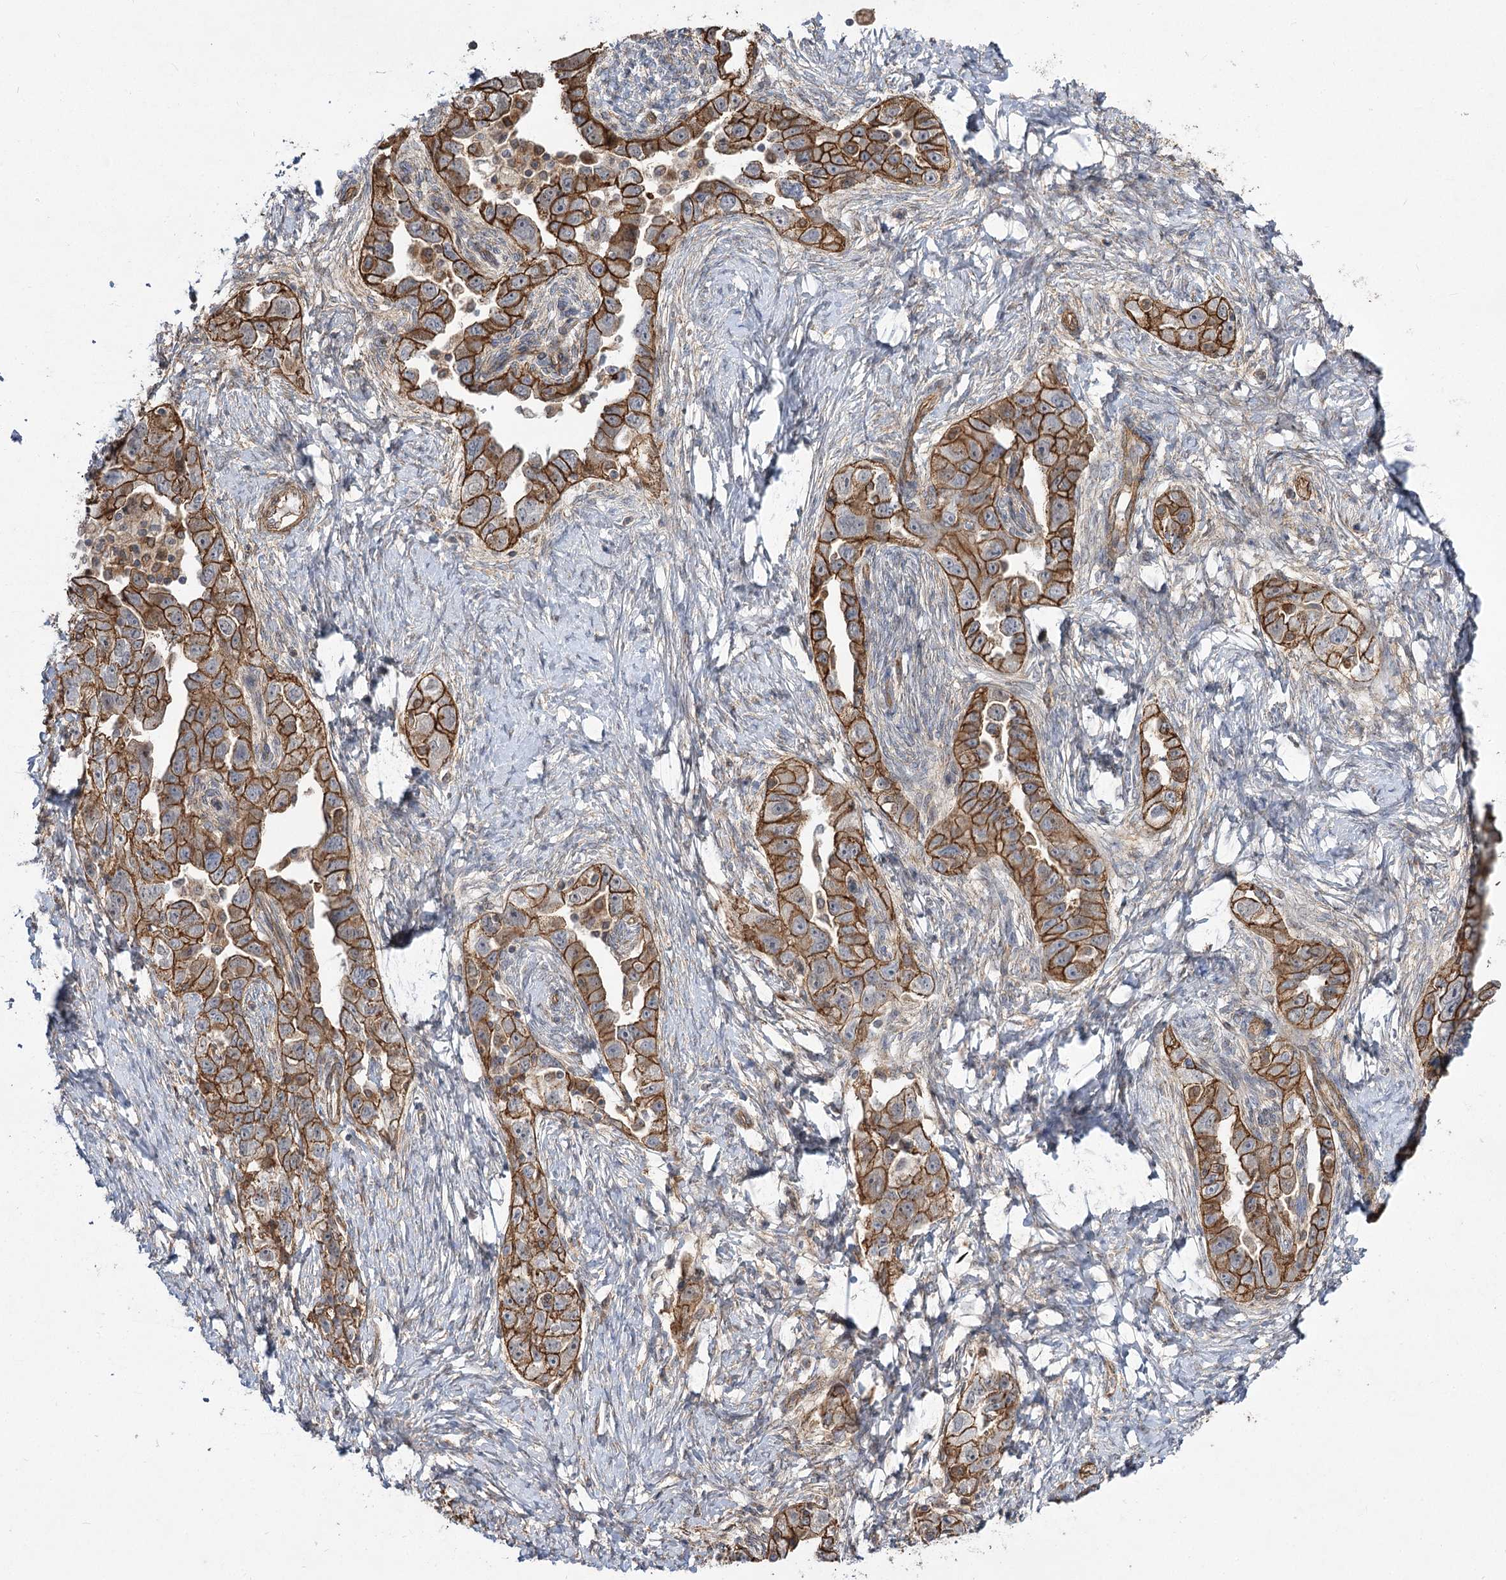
{"staining": {"intensity": "moderate", "quantity": ">75%", "location": "cytoplasmic/membranous"}, "tissue": "ovarian cancer", "cell_type": "Tumor cells", "image_type": "cancer", "snomed": [{"axis": "morphology", "description": "Carcinoma, NOS"}, {"axis": "morphology", "description": "Cystadenocarcinoma, serous, NOS"}, {"axis": "topography", "description": "Ovary"}], "caption": "High-power microscopy captured an immunohistochemistry micrograph of ovarian carcinoma, revealing moderate cytoplasmic/membranous expression in about >75% of tumor cells. The staining was performed using DAB, with brown indicating positive protein expression. Nuclei are stained blue with hematoxylin.", "gene": "SH3BP5L", "patient": {"sex": "female", "age": 69}}